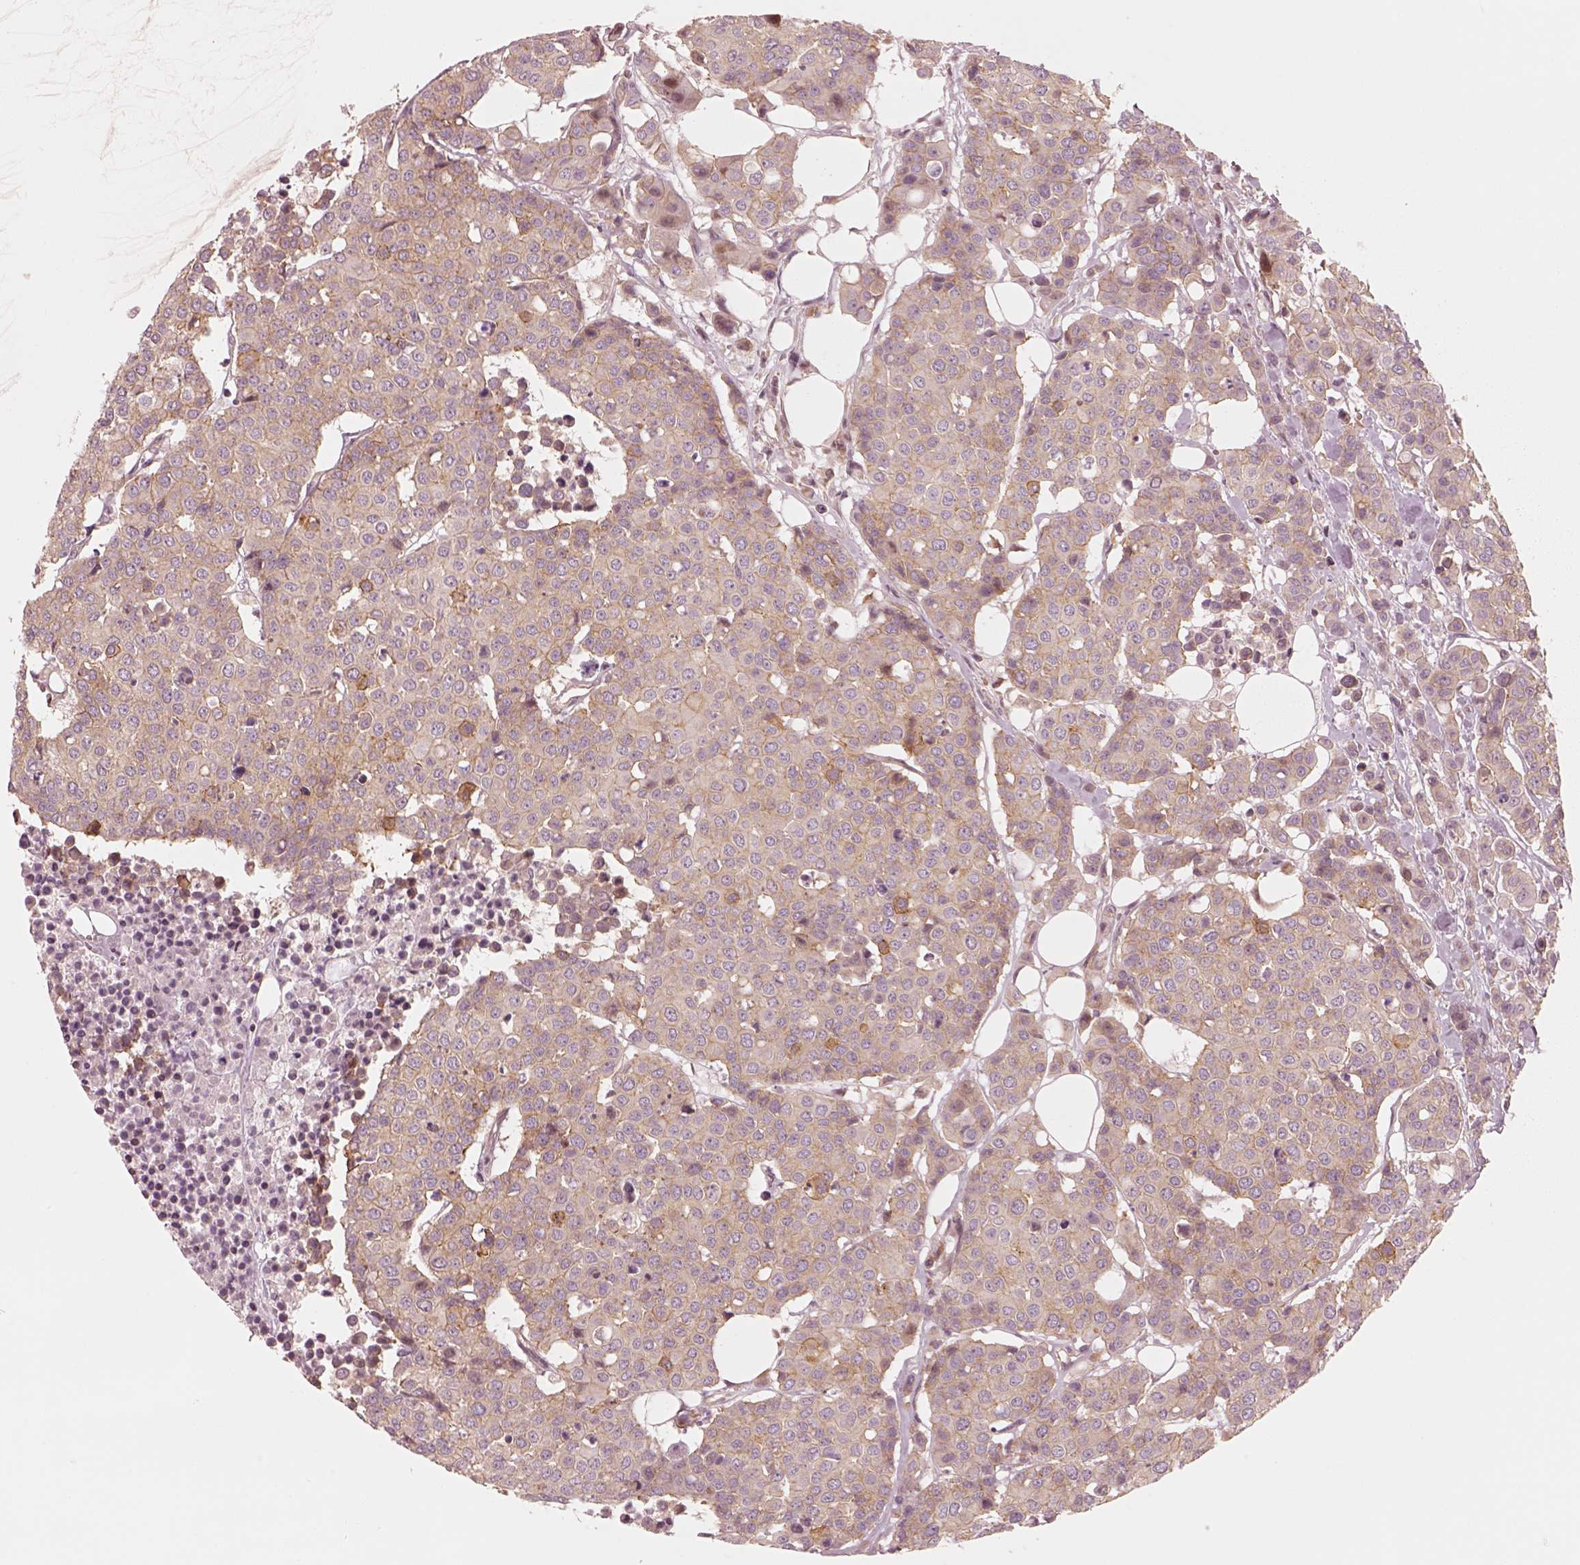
{"staining": {"intensity": "weak", "quantity": ">75%", "location": "cytoplasmic/membranous"}, "tissue": "carcinoid", "cell_type": "Tumor cells", "image_type": "cancer", "snomed": [{"axis": "morphology", "description": "Carcinoid, malignant, NOS"}, {"axis": "topography", "description": "Colon"}], "caption": "Immunohistochemistry (IHC) micrograph of neoplastic tissue: human carcinoid stained using immunohistochemistry demonstrates low levels of weak protein expression localized specifically in the cytoplasmic/membranous of tumor cells, appearing as a cytoplasmic/membranous brown color.", "gene": "CNOT2", "patient": {"sex": "male", "age": 81}}